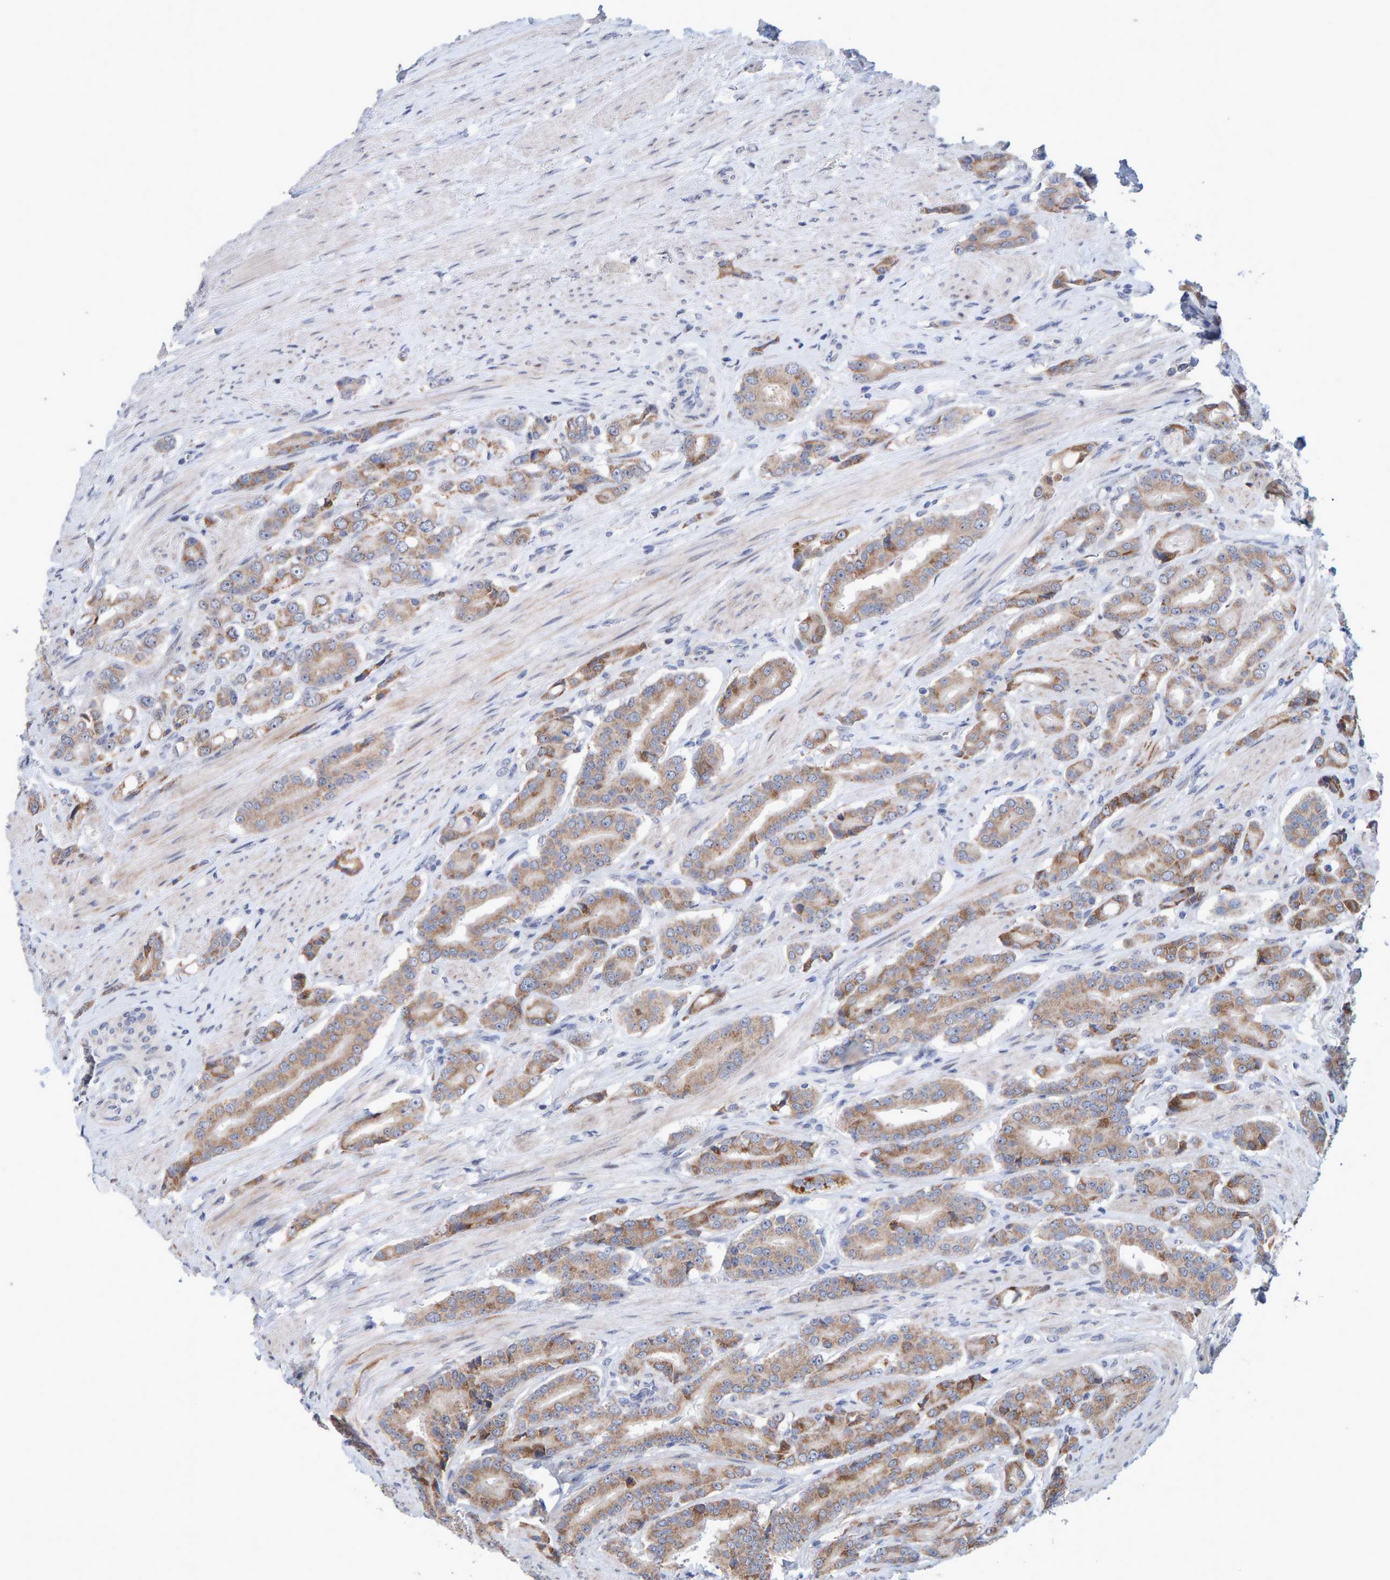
{"staining": {"intensity": "weak", "quantity": ">75%", "location": "cytoplasmic/membranous"}, "tissue": "prostate cancer", "cell_type": "Tumor cells", "image_type": "cancer", "snomed": [{"axis": "morphology", "description": "Adenocarcinoma, High grade"}, {"axis": "topography", "description": "Prostate"}], "caption": "Human adenocarcinoma (high-grade) (prostate) stained for a protein (brown) shows weak cytoplasmic/membranous positive positivity in about >75% of tumor cells.", "gene": "USP43", "patient": {"sex": "male", "age": 71}}